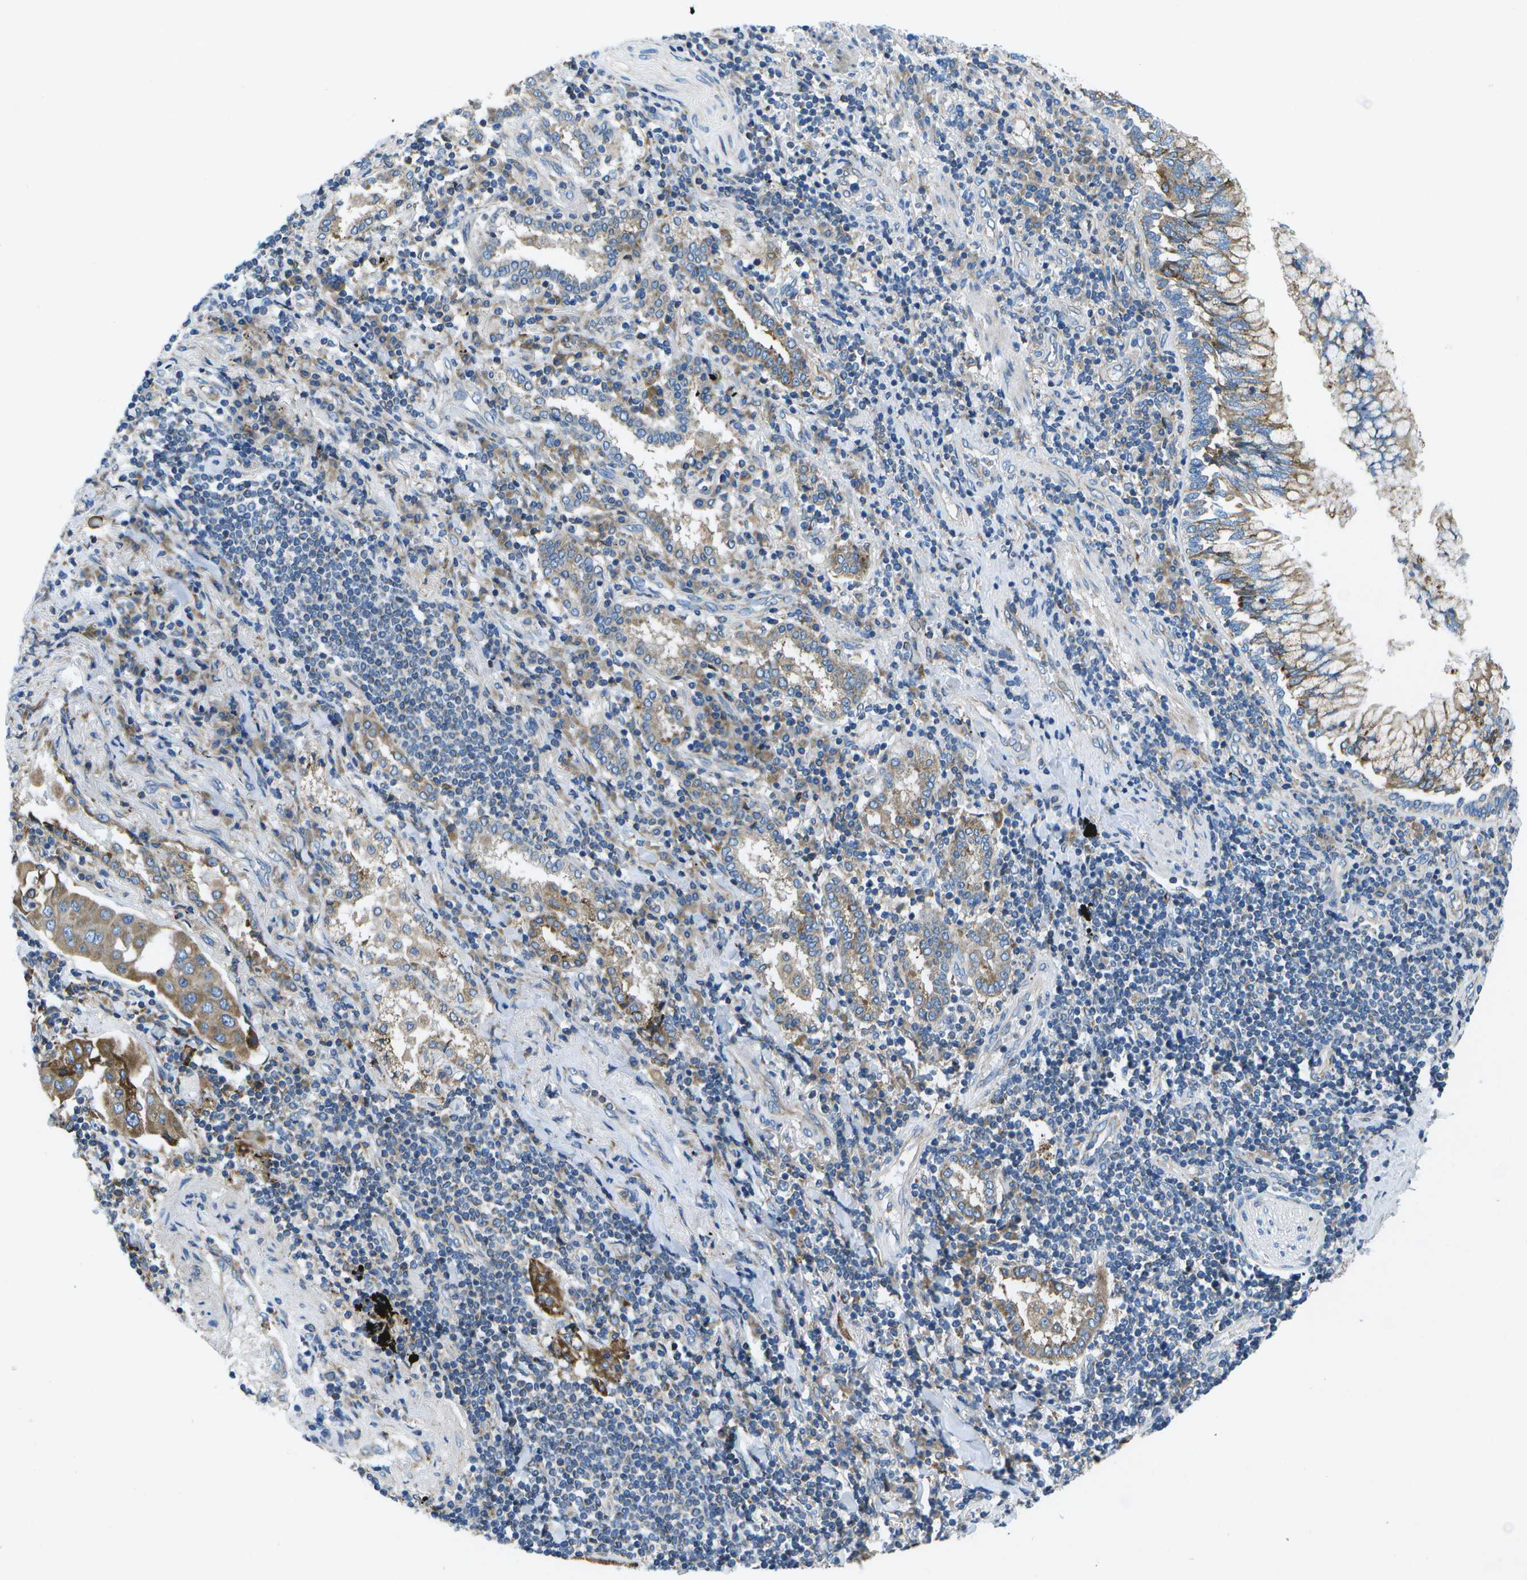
{"staining": {"intensity": "moderate", "quantity": ">75%", "location": "cytoplasmic/membranous"}, "tissue": "lung cancer", "cell_type": "Tumor cells", "image_type": "cancer", "snomed": [{"axis": "morphology", "description": "Adenocarcinoma, NOS"}, {"axis": "topography", "description": "Lung"}], "caption": "Protein expression analysis of lung adenocarcinoma exhibits moderate cytoplasmic/membranous expression in approximately >75% of tumor cells.", "gene": "GDF5", "patient": {"sex": "female", "age": 65}}